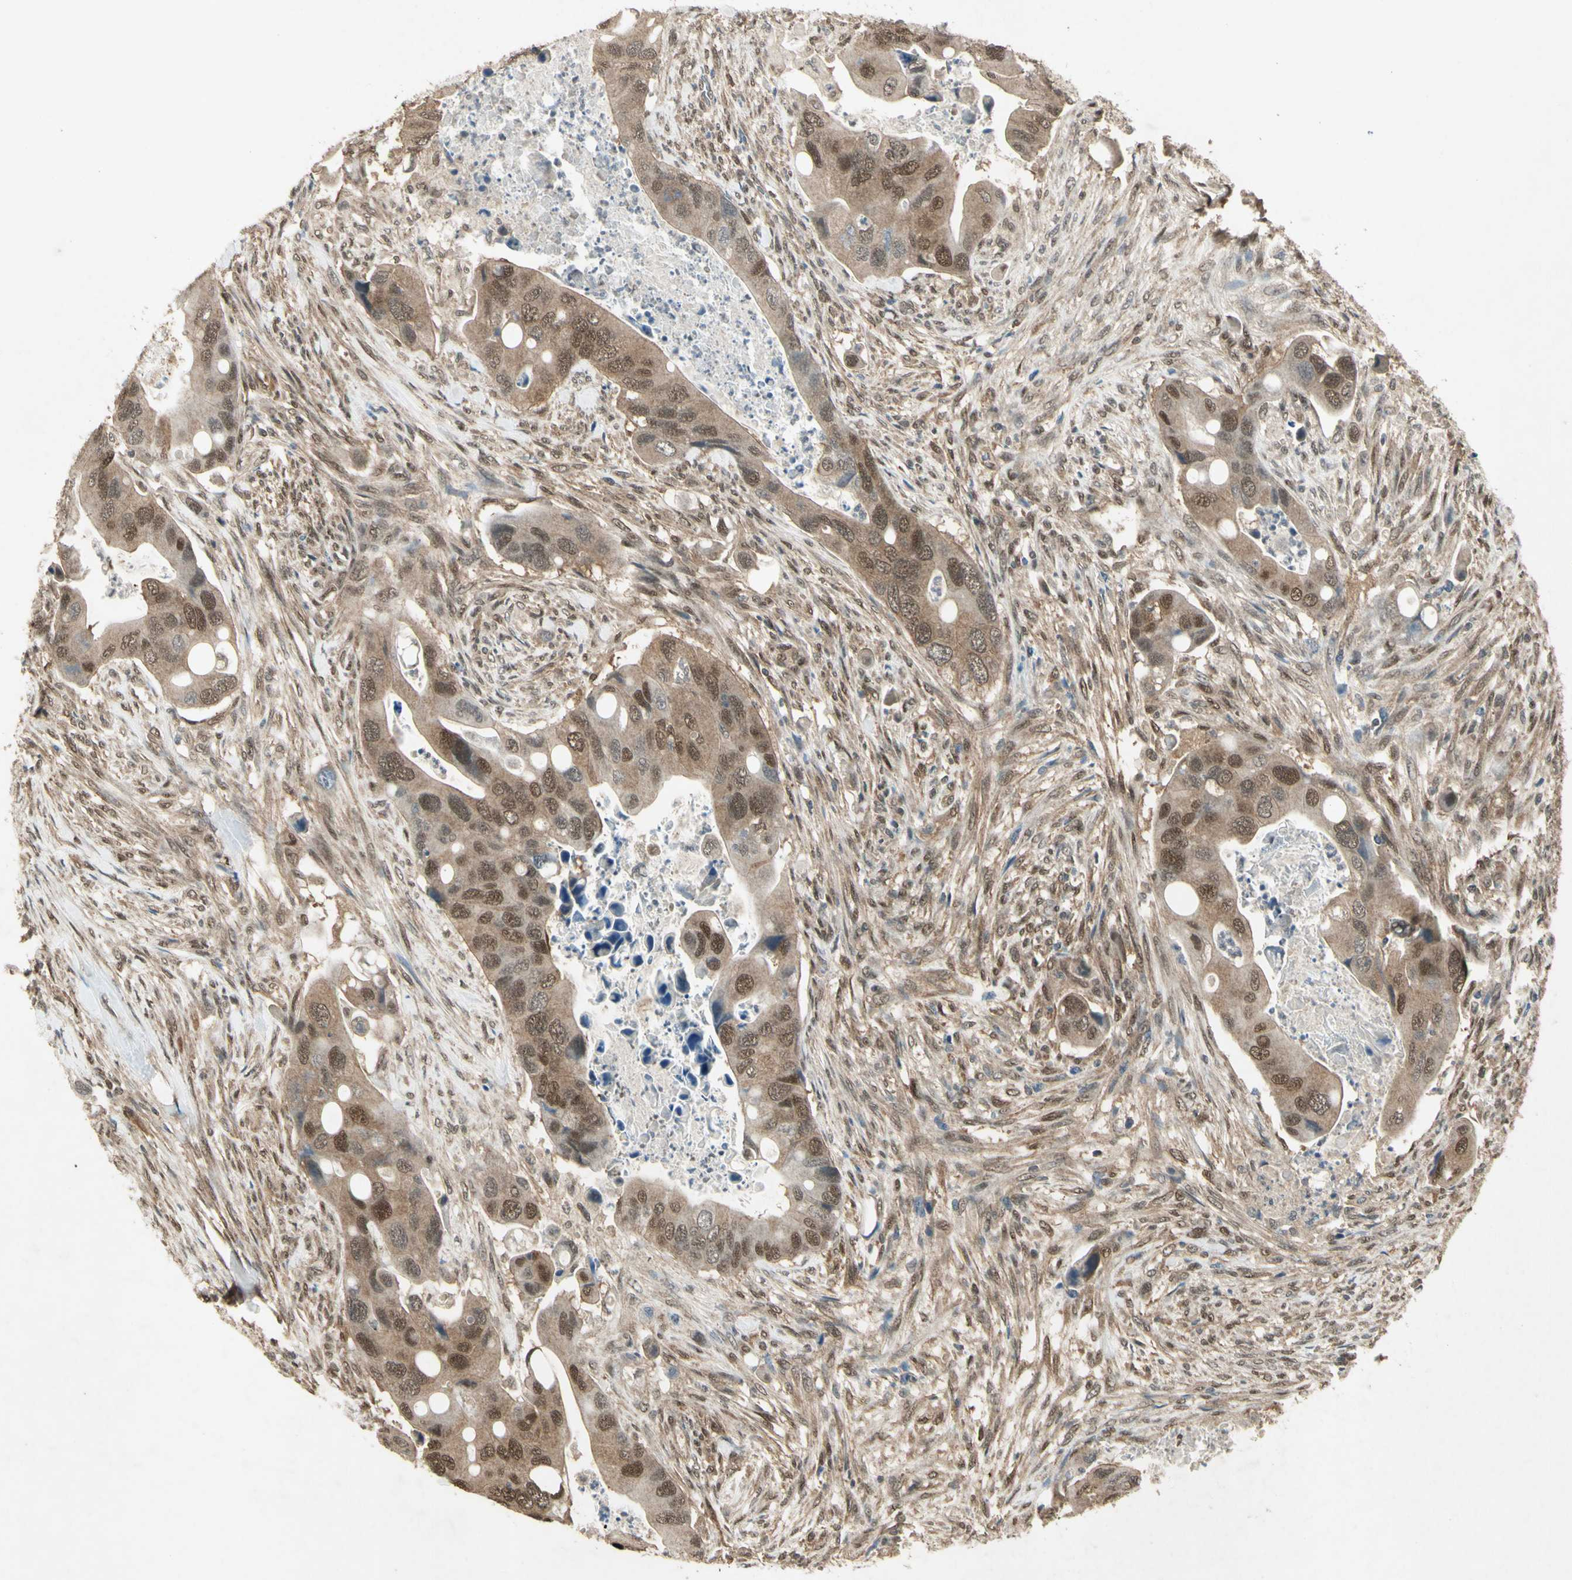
{"staining": {"intensity": "moderate", "quantity": ">75%", "location": "cytoplasmic/membranous,nuclear"}, "tissue": "colorectal cancer", "cell_type": "Tumor cells", "image_type": "cancer", "snomed": [{"axis": "morphology", "description": "Adenocarcinoma, NOS"}, {"axis": "topography", "description": "Rectum"}], "caption": "DAB (3,3'-diaminobenzidine) immunohistochemical staining of human adenocarcinoma (colorectal) exhibits moderate cytoplasmic/membranous and nuclear protein positivity in approximately >75% of tumor cells.", "gene": "PSMD5", "patient": {"sex": "female", "age": 57}}